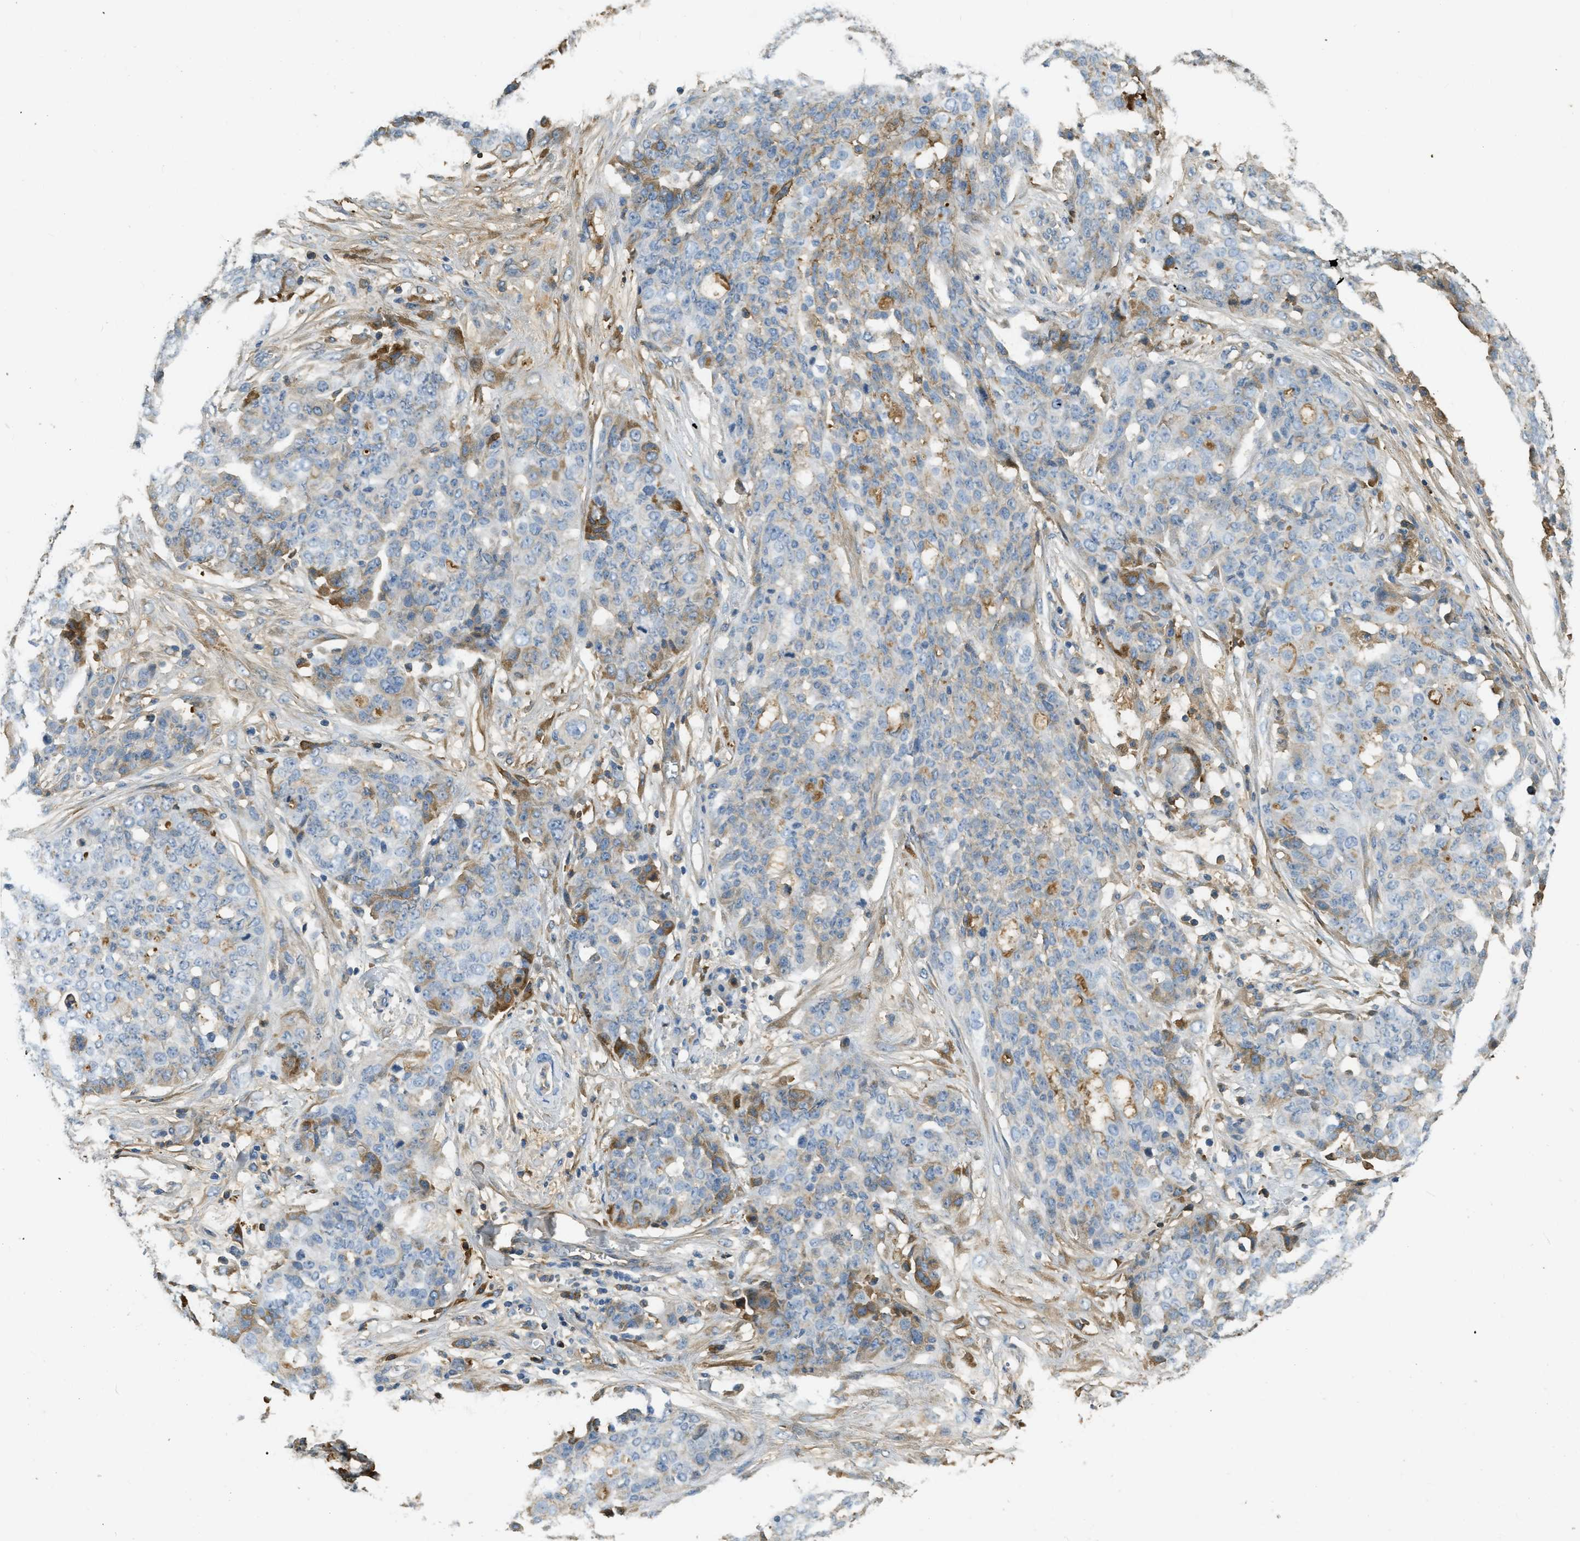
{"staining": {"intensity": "moderate", "quantity": "<25%", "location": "cytoplasmic/membranous"}, "tissue": "ovarian cancer", "cell_type": "Tumor cells", "image_type": "cancer", "snomed": [{"axis": "morphology", "description": "Cystadenocarcinoma, serous, NOS"}, {"axis": "topography", "description": "Soft tissue"}, {"axis": "topography", "description": "Ovary"}], "caption": "Immunohistochemical staining of ovarian serous cystadenocarcinoma reveals low levels of moderate cytoplasmic/membranous protein expression in approximately <25% of tumor cells. (Stains: DAB (3,3'-diaminobenzidine) in brown, nuclei in blue, Microscopy: brightfield microscopy at high magnification).", "gene": "PRTN3", "patient": {"sex": "female", "age": 57}}